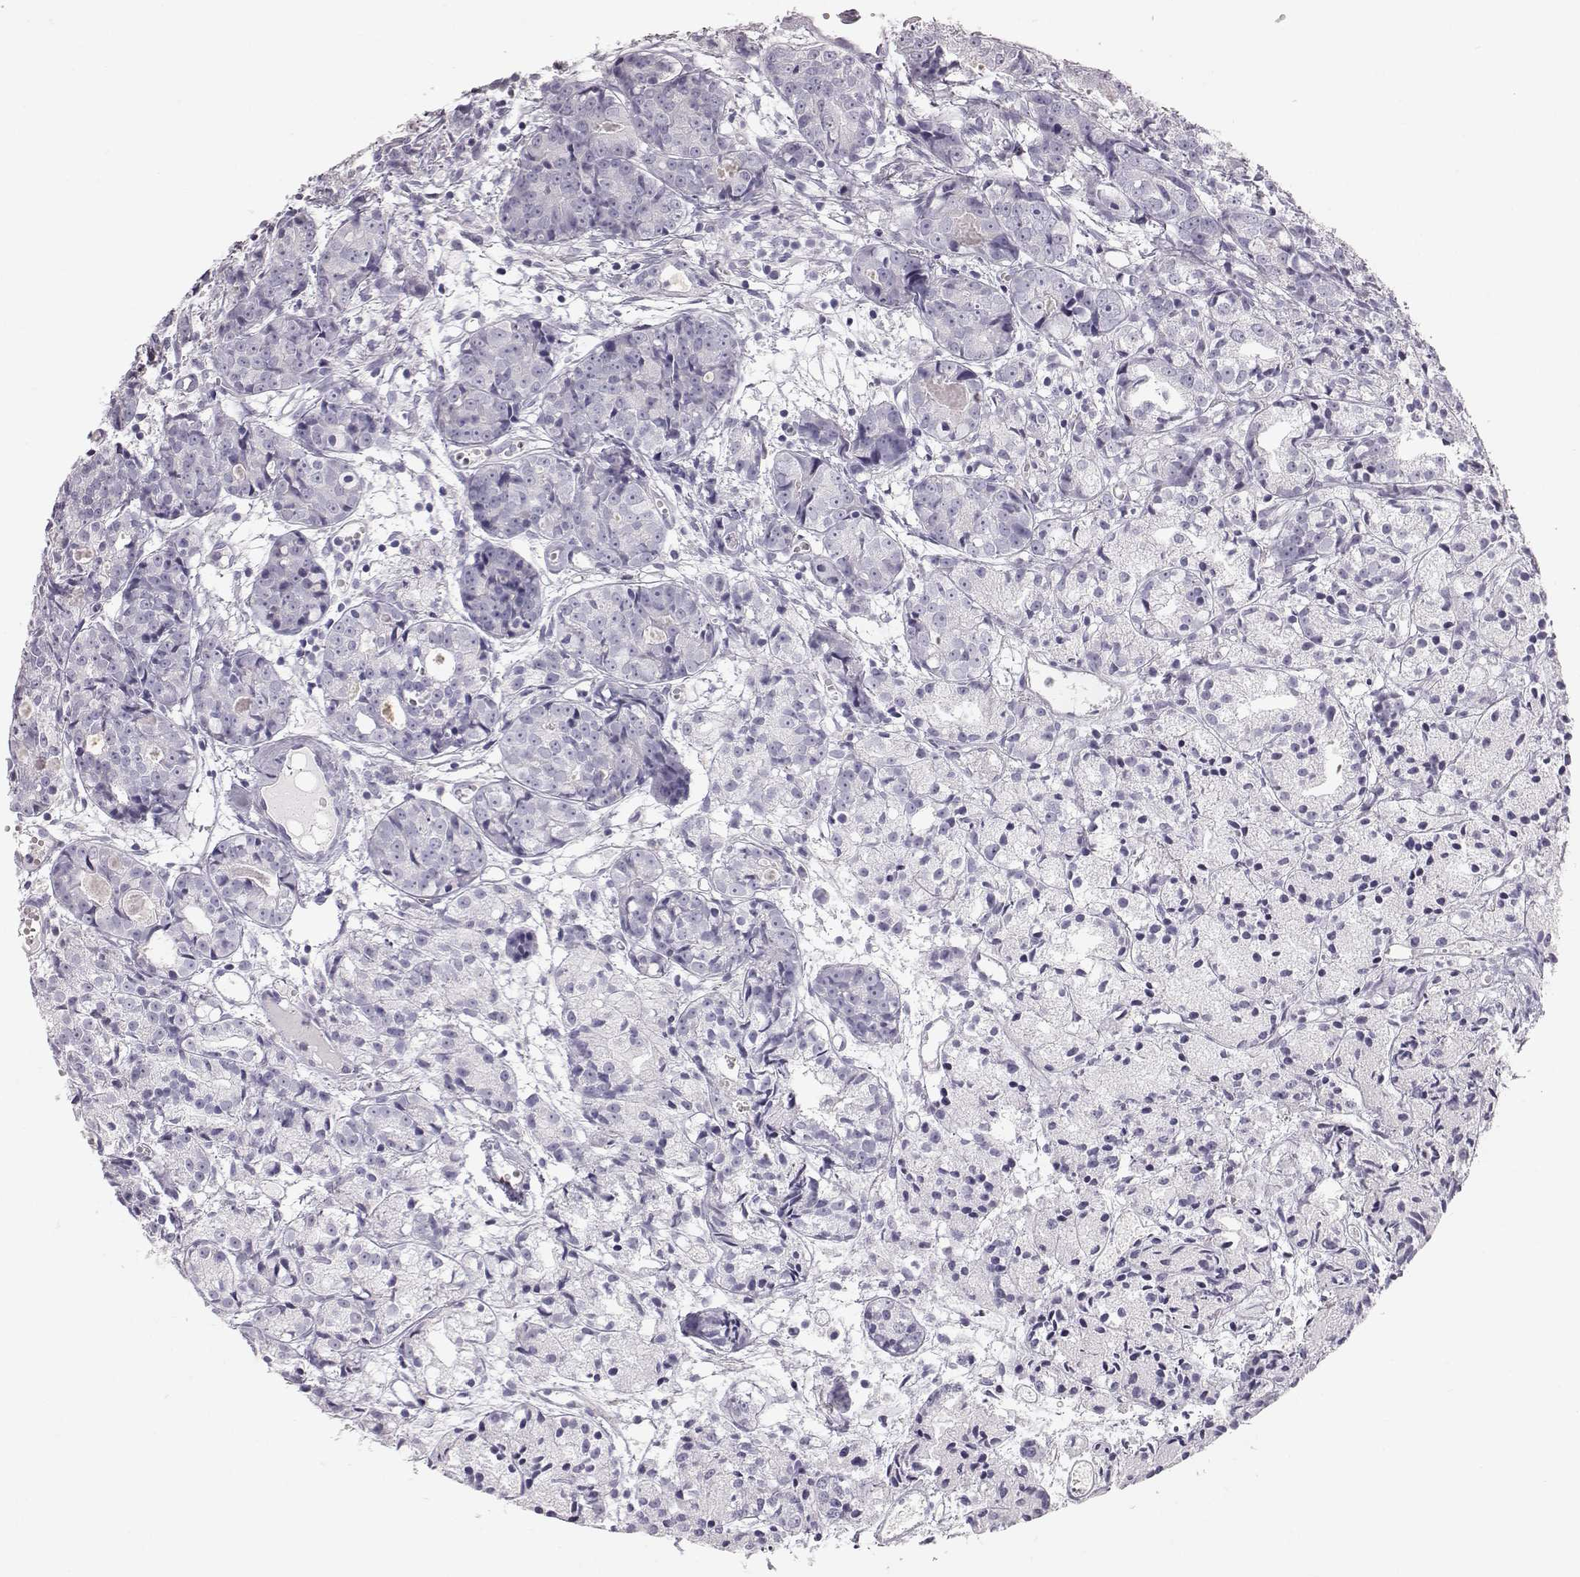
{"staining": {"intensity": "negative", "quantity": "none", "location": "none"}, "tissue": "prostate cancer", "cell_type": "Tumor cells", "image_type": "cancer", "snomed": [{"axis": "morphology", "description": "Adenocarcinoma, Medium grade"}, {"axis": "topography", "description": "Prostate"}], "caption": "An immunohistochemistry image of medium-grade adenocarcinoma (prostate) is shown. There is no staining in tumor cells of medium-grade adenocarcinoma (prostate).", "gene": "KRT33A", "patient": {"sex": "male", "age": 74}}